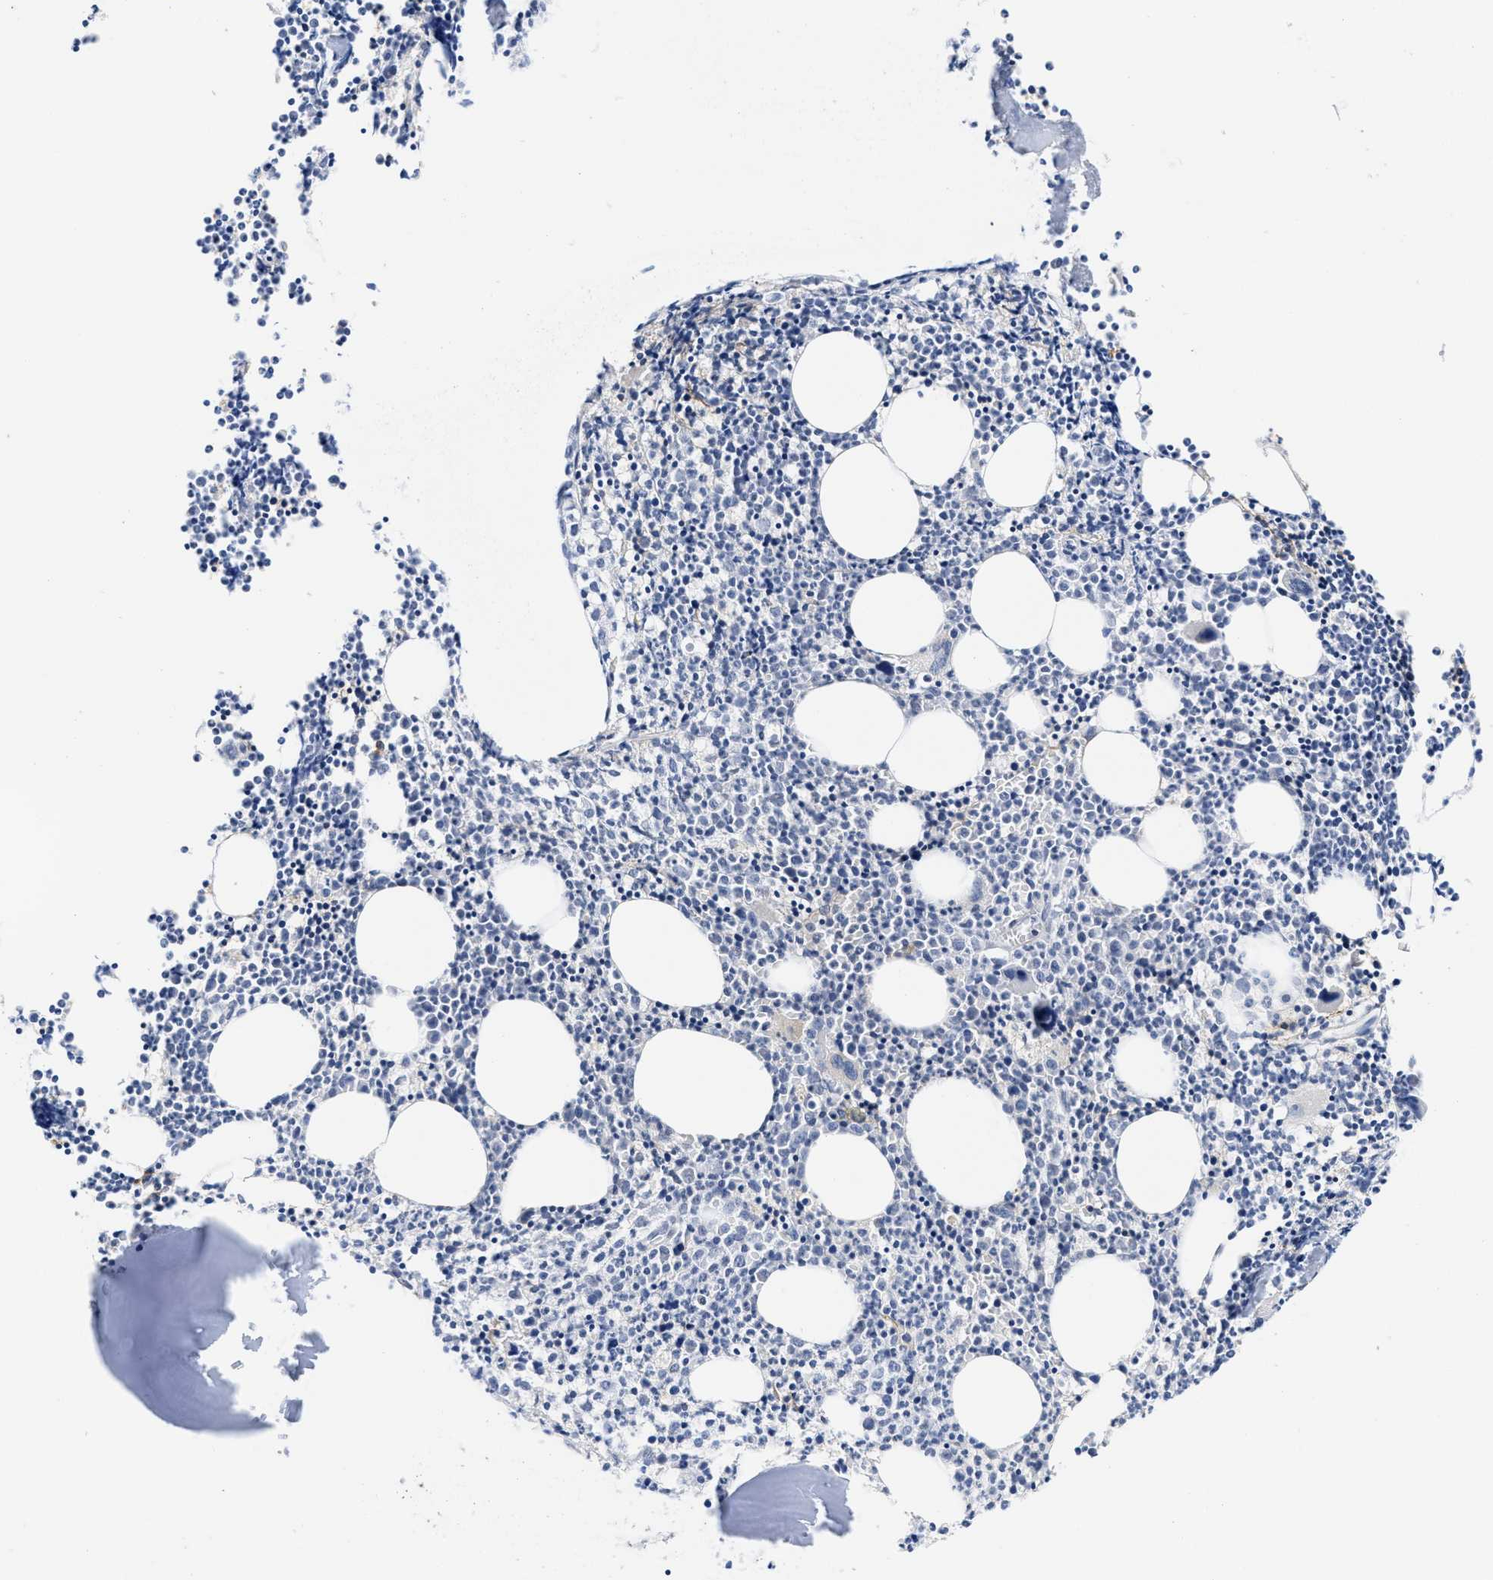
{"staining": {"intensity": "weak", "quantity": "<25%", "location": "cytoplasmic/membranous"}, "tissue": "bone marrow", "cell_type": "Hematopoietic cells", "image_type": "normal", "snomed": [{"axis": "morphology", "description": "Normal tissue, NOS"}, {"axis": "morphology", "description": "Inflammation, NOS"}, {"axis": "topography", "description": "Bone marrow"}], "caption": "Bone marrow stained for a protein using immunohistochemistry (IHC) reveals no positivity hematopoietic cells.", "gene": "ACKR1", "patient": {"sex": "female", "age": 53}}